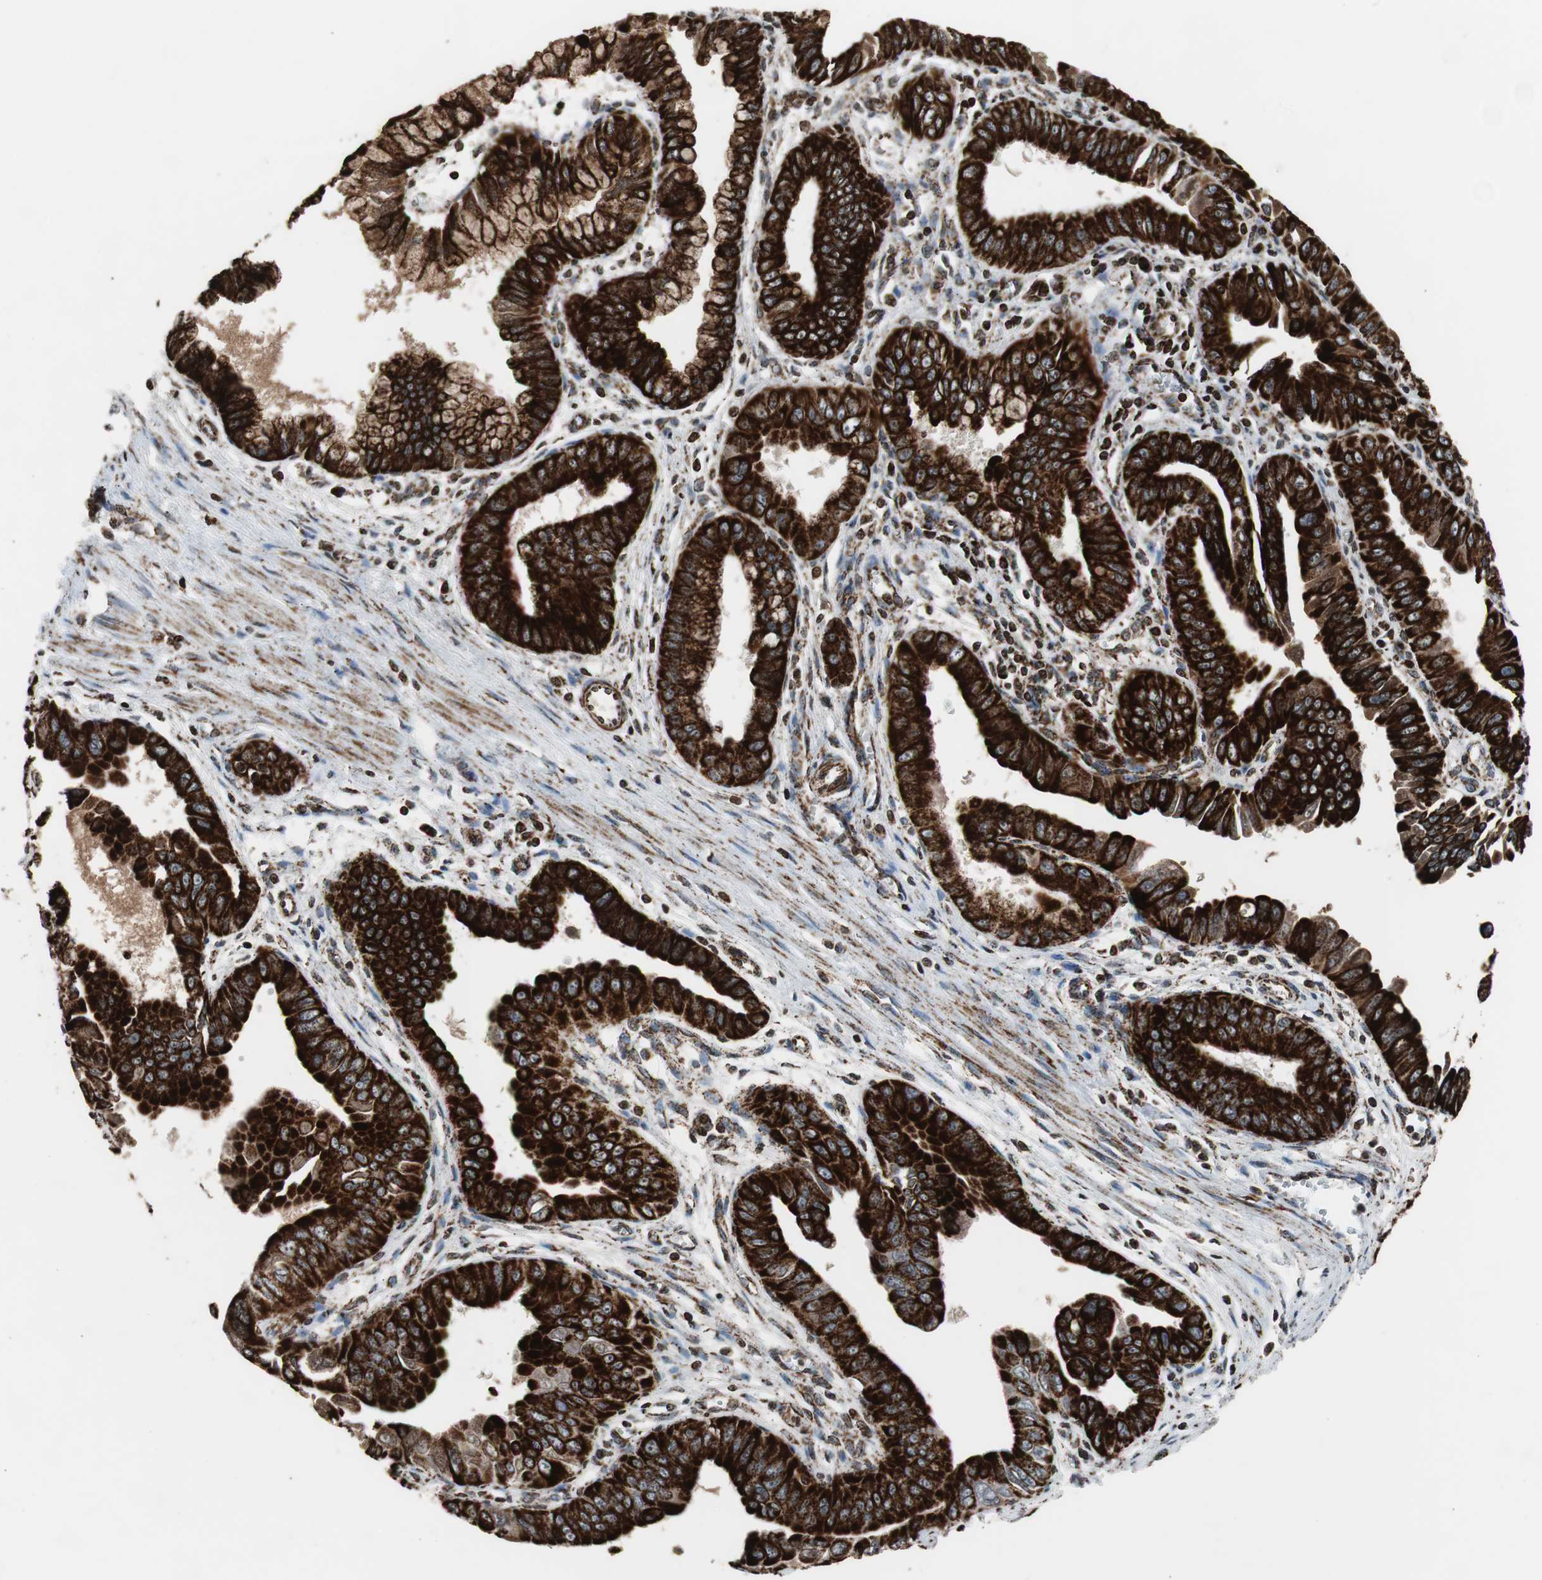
{"staining": {"intensity": "strong", "quantity": ">75%", "location": "cytoplasmic/membranous"}, "tissue": "pancreatic cancer", "cell_type": "Tumor cells", "image_type": "cancer", "snomed": [{"axis": "morphology", "description": "Normal tissue, NOS"}, {"axis": "topography", "description": "Lymph node"}], "caption": "A micrograph of human pancreatic cancer stained for a protein shows strong cytoplasmic/membranous brown staining in tumor cells. The staining is performed using DAB (3,3'-diaminobenzidine) brown chromogen to label protein expression. The nuclei are counter-stained blue using hematoxylin.", "gene": "HSPA9", "patient": {"sex": "male", "age": 50}}